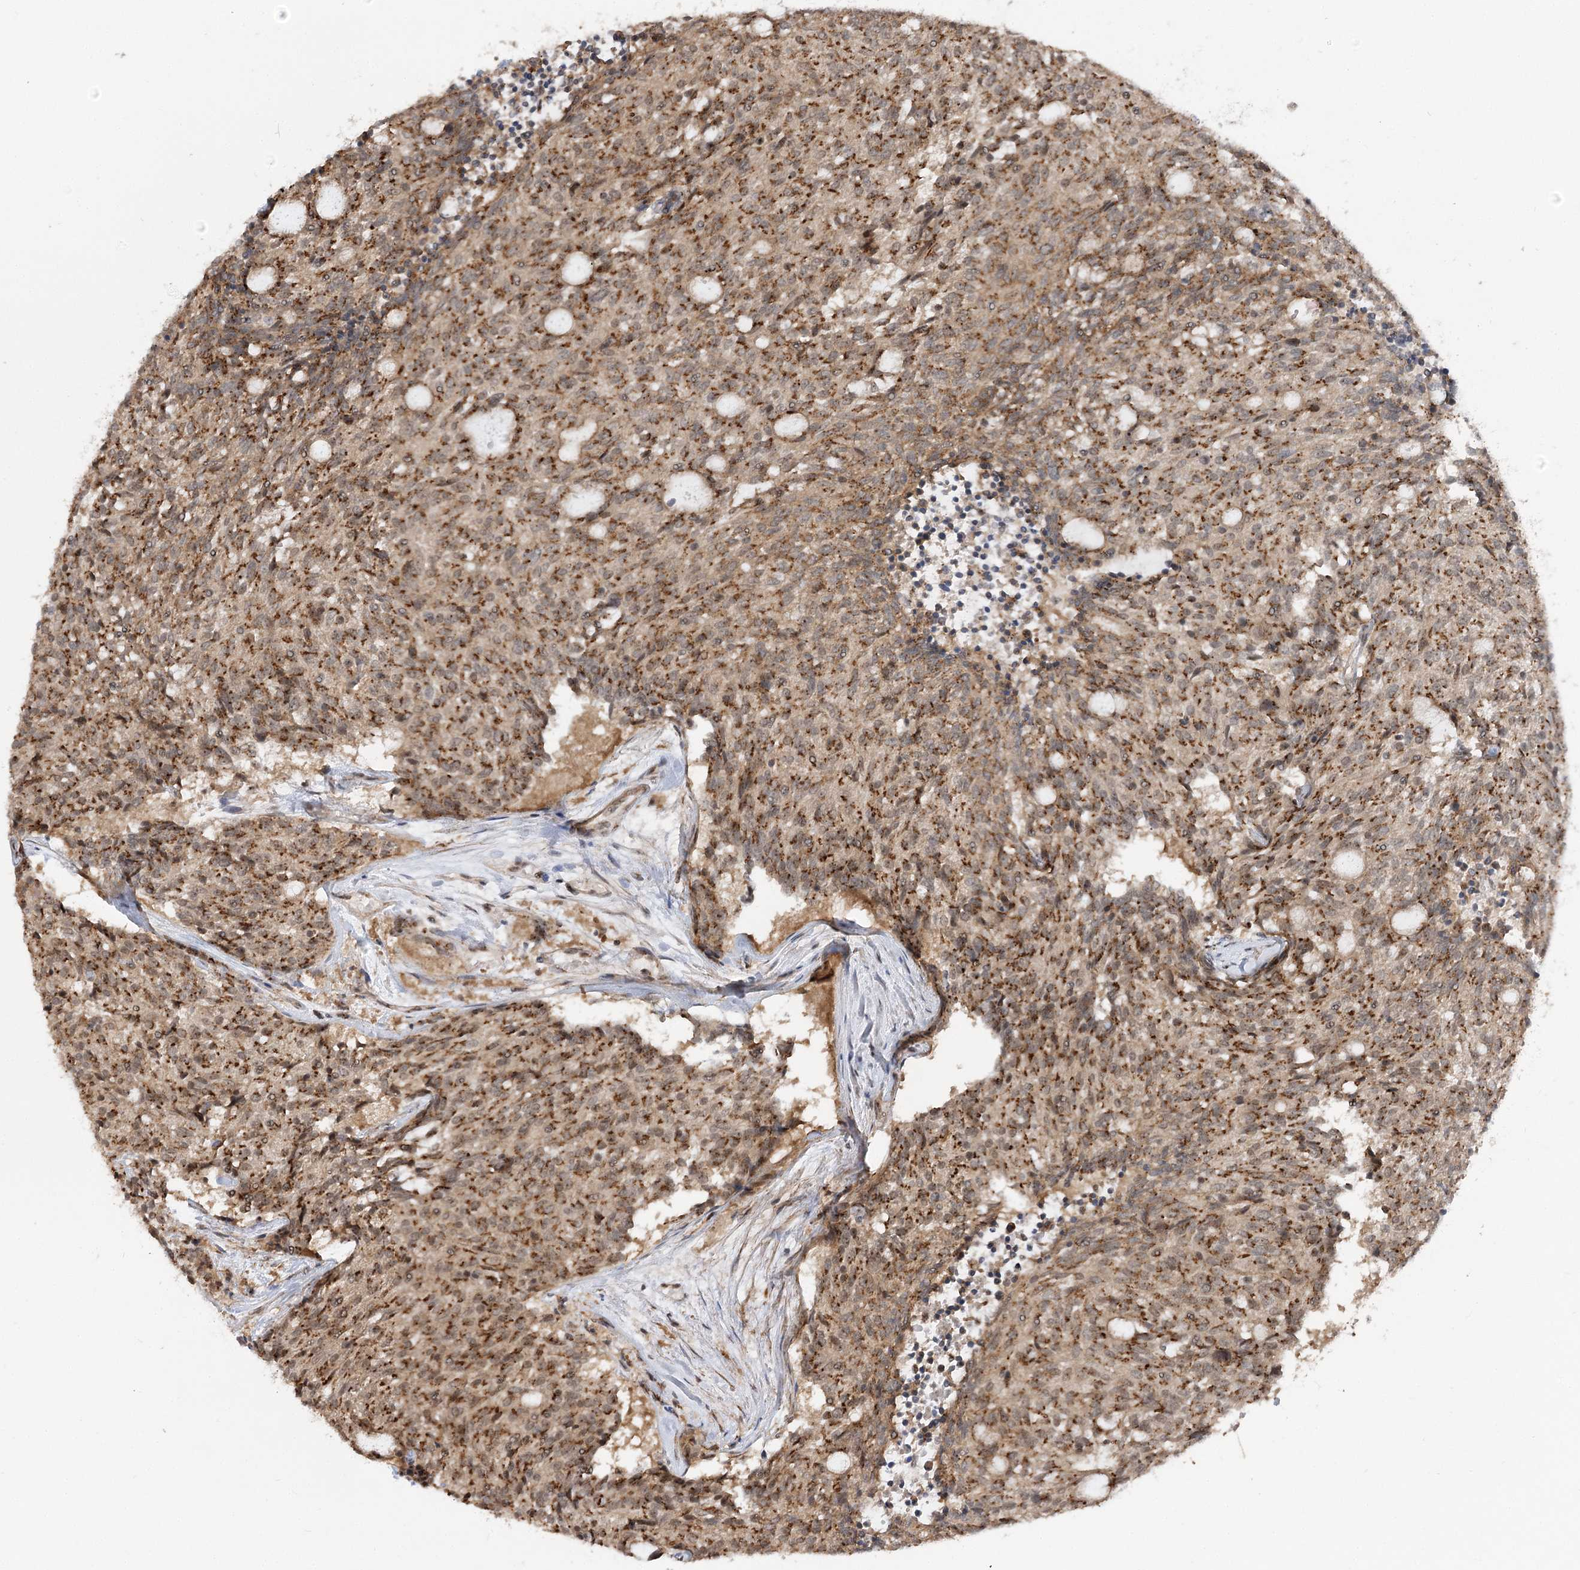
{"staining": {"intensity": "moderate", "quantity": ">75%", "location": "cytoplasmic/membranous,nuclear"}, "tissue": "carcinoid", "cell_type": "Tumor cells", "image_type": "cancer", "snomed": [{"axis": "morphology", "description": "Carcinoid, malignant, NOS"}, {"axis": "topography", "description": "Pancreas"}], "caption": "Immunohistochemical staining of malignant carcinoid demonstrates moderate cytoplasmic/membranous and nuclear protein positivity in about >75% of tumor cells.", "gene": "GNL3L", "patient": {"sex": "female", "age": 54}}